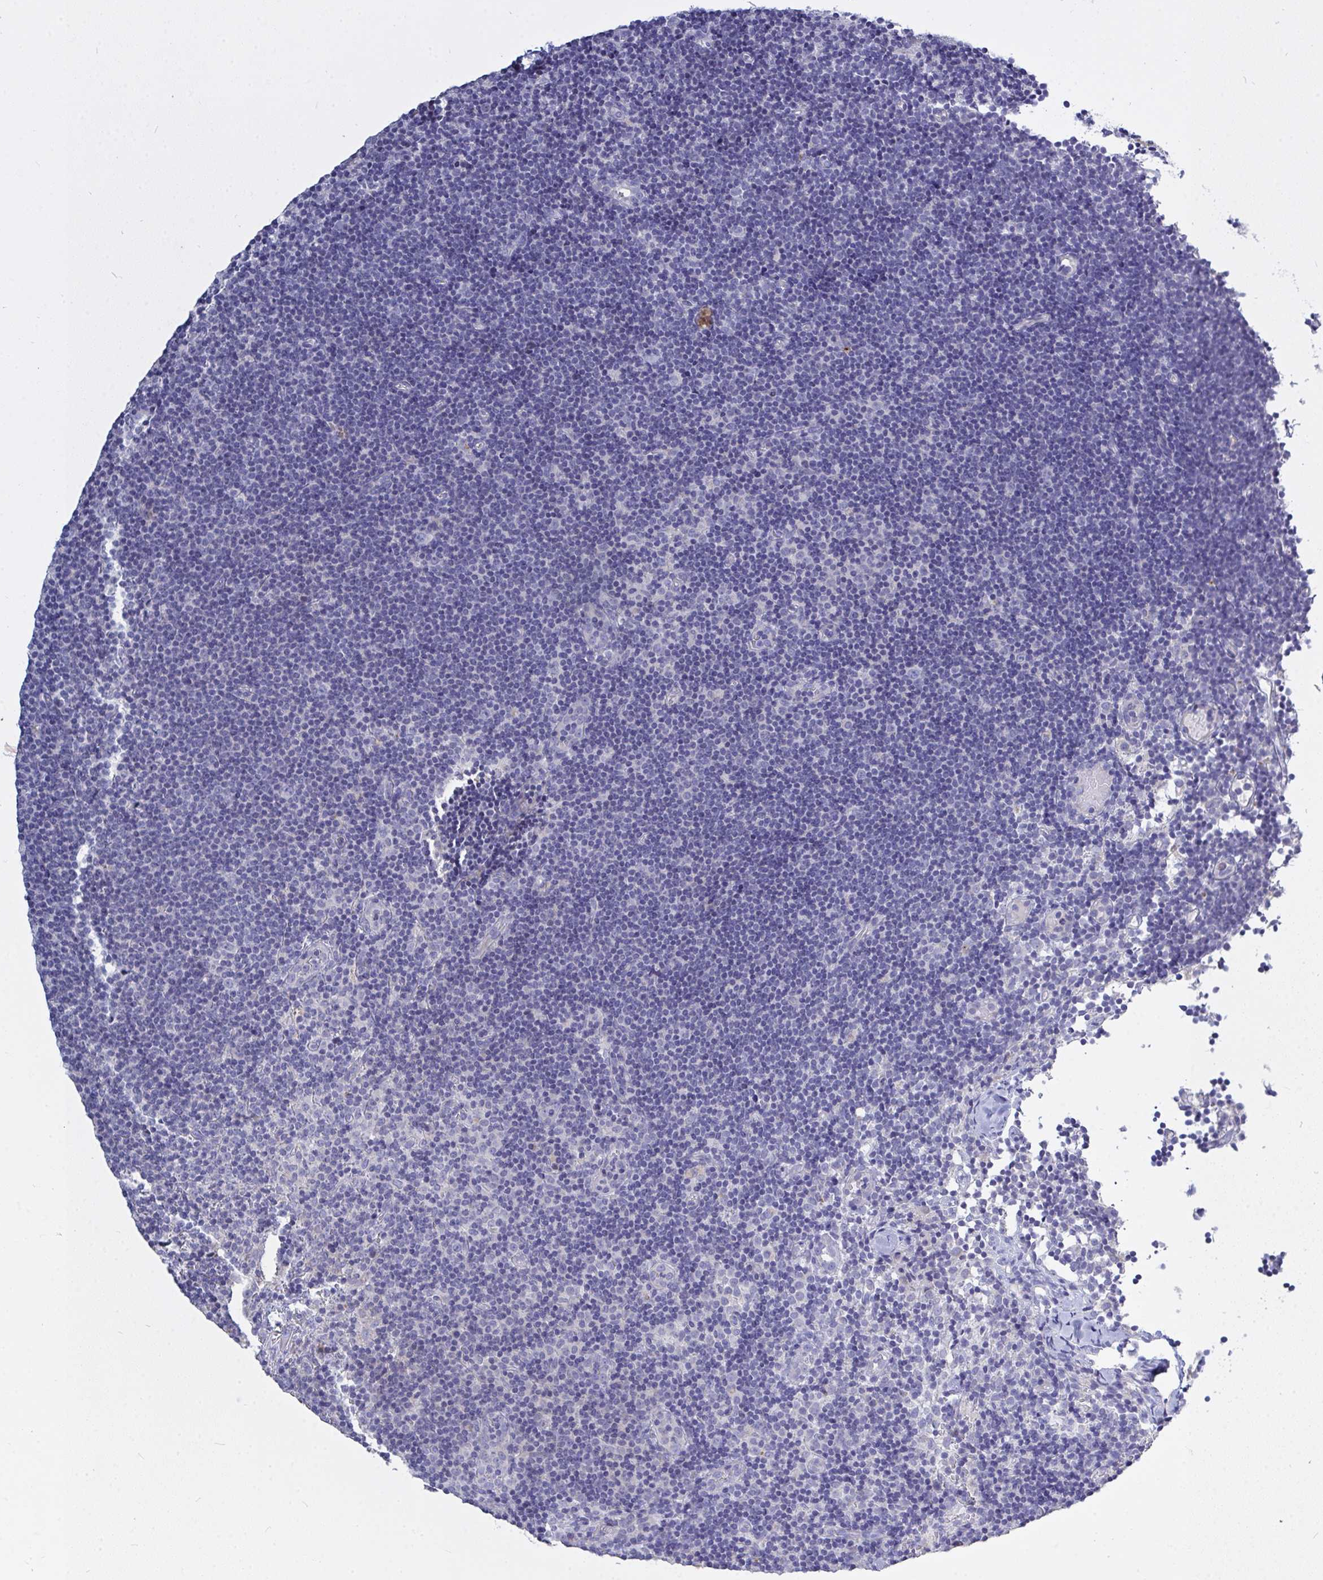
{"staining": {"intensity": "negative", "quantity": "none", "location": "none"}, "tissue": "lymph node", "cell_type": "Germinal center cells", "image_type": "normal", "snomed": [{"axis": "morphology", "description": "Normal tissue, NOS"}, {"axis": "topography", "description": "Lymph node"}], "caption": "This image is of unremarkable lymph node stained with immunohistochemistry (IHC) to label a protein in brown with the nuclei are counter-stained blue. There is no positivity in germinal center cells.", "gene": "ZNF561", "patient": {"sex": "female", "age": 45}}